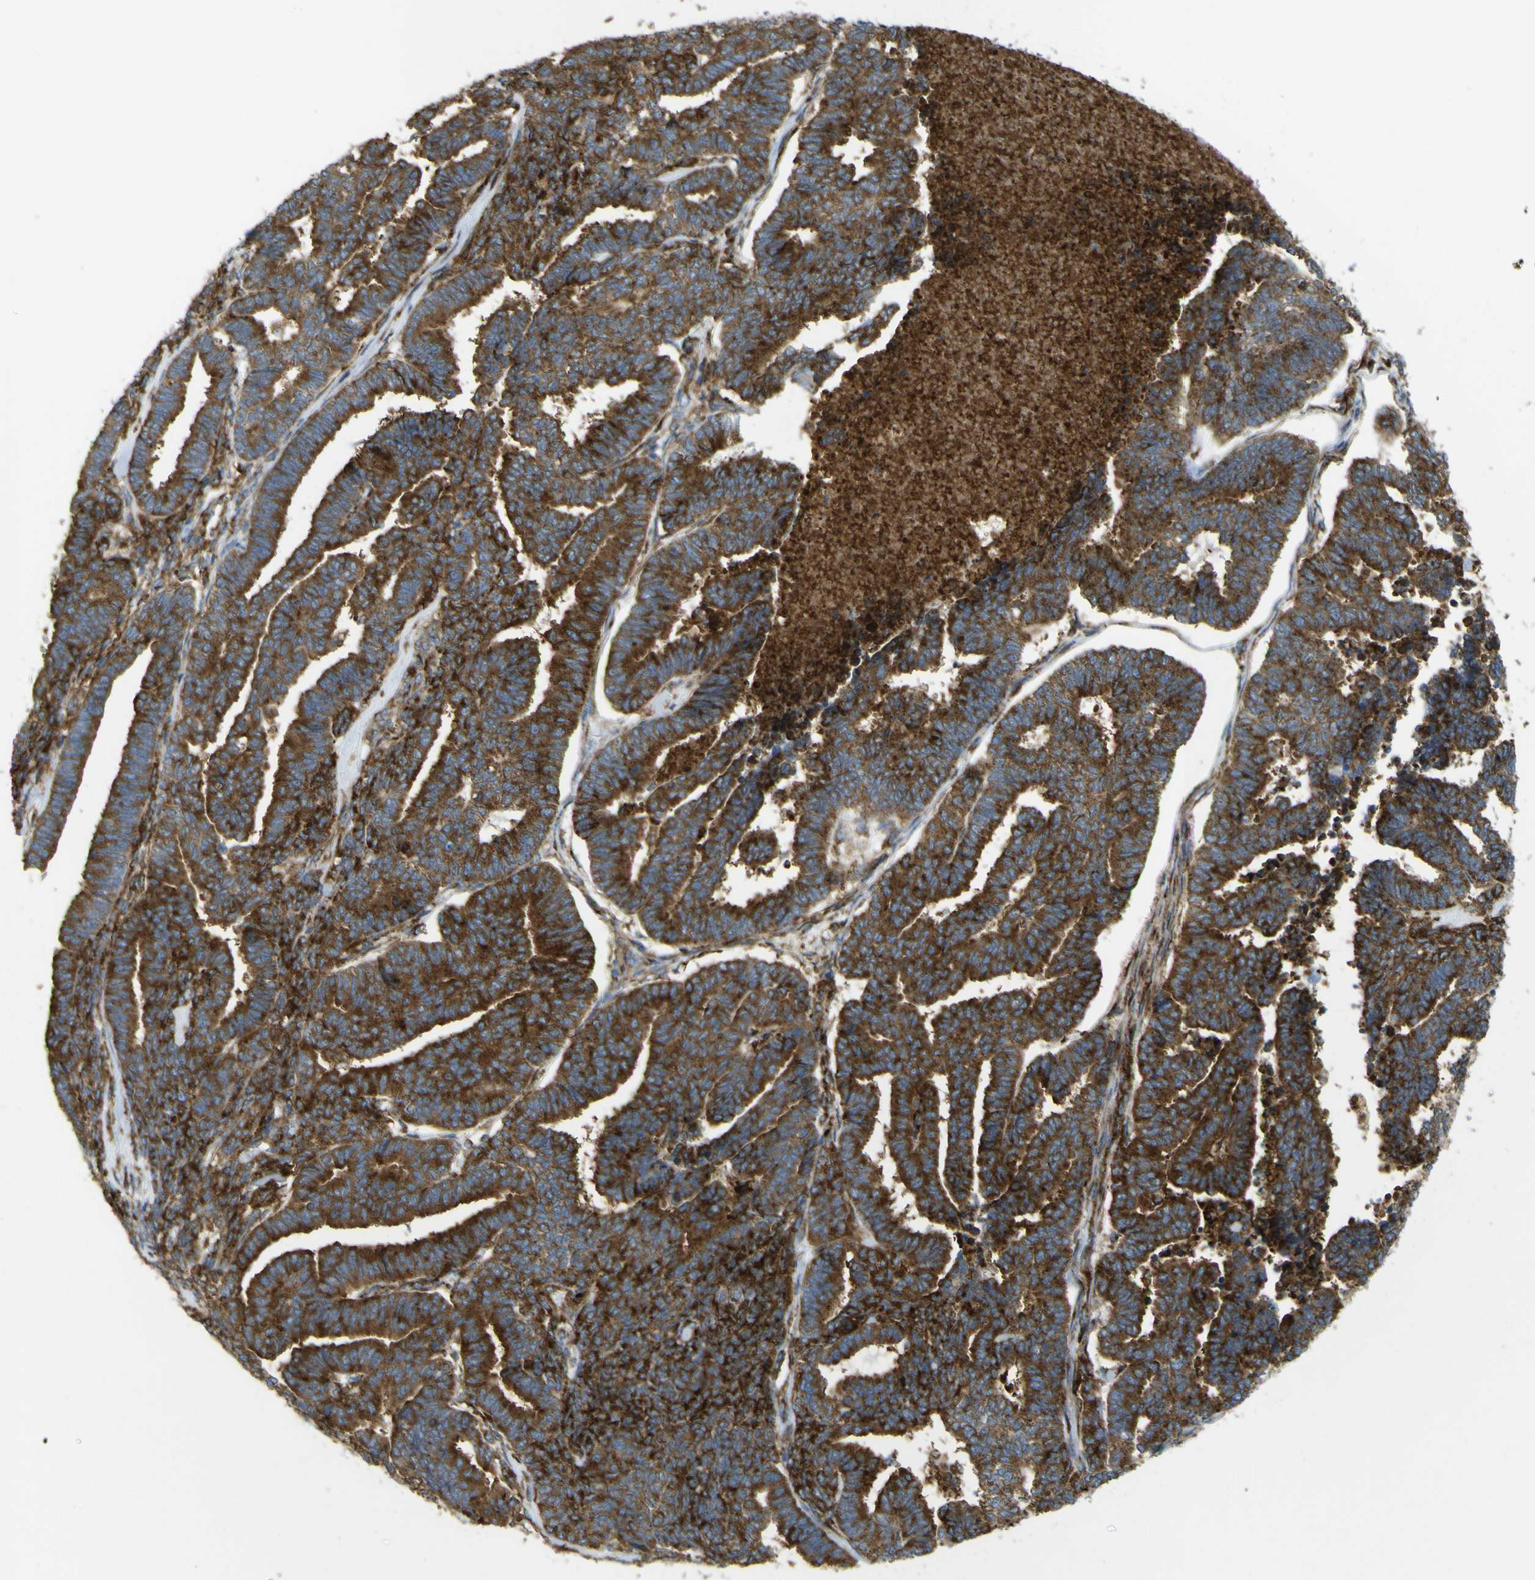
{"staining": {"intensity": "strong", "quantity": ">75%", "location": "cytoplasmic/membranous"}, "tissue": "endometrial cancer", "cell_type": "Tumor cells", "image_type": "cancer", "snomed": [{"axis": "morphology", "description": "Adenocarcinoma, NOS"}, {"axis": "topography", "description": "Endometrium"}], "caption": "Brown immunohistochemical staining in human endometrial cancer reveals strong cytoplasmic/membranous positivity in approximately >75% of tumor cells. The staining was performed using DAB to visualize the protein expression in brown, while the nuclei were stained in blue with hematoxylin (Magnification: 20x).", "gene": "IGF2R", "patient": {"sex": "female", "age": 70}}